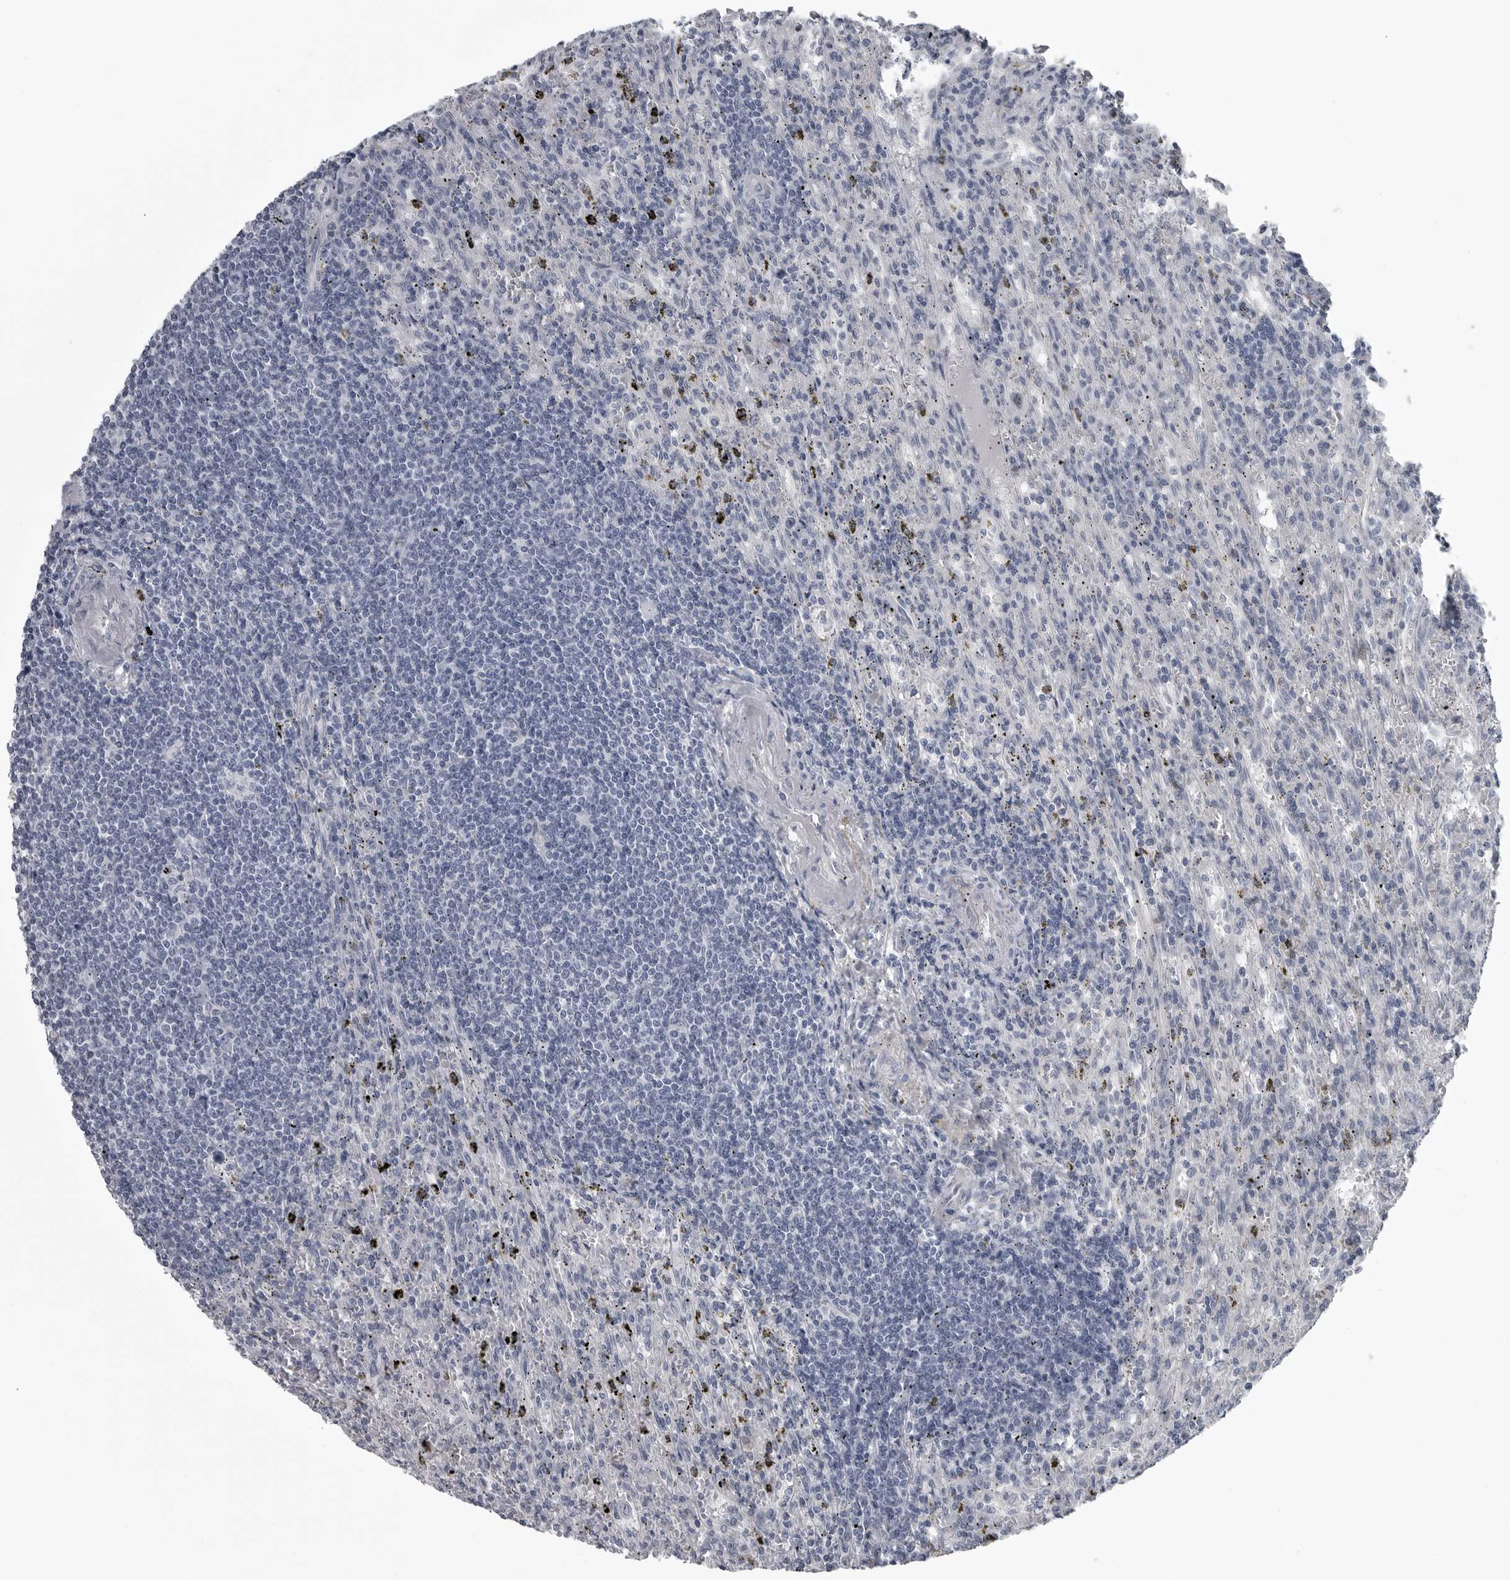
{"staining": {"intensity": "negative", "quantity": "none", "location": "none"}, "tissue": "lymphoma", "cell_type": "Tumor cells", "image_type": "cancer", "snomed": [{"axis": "morphology", "description": "Malignant lymphoma, non-Hodgkin's type, Low grade"}, {"axis": "topography", "description": "Spleen"}], "caption": "Immunohistochemical staining of human low-grade malignant lymphoma, non-Hodgkin's type reveals no significant positivity in tumor cells. The staining is performed using DAB brown chromogen with nuclei counter-stained in using hematoxylin.", "gene": "MYOC", "patient": {"sex": "male", "age": 76}}